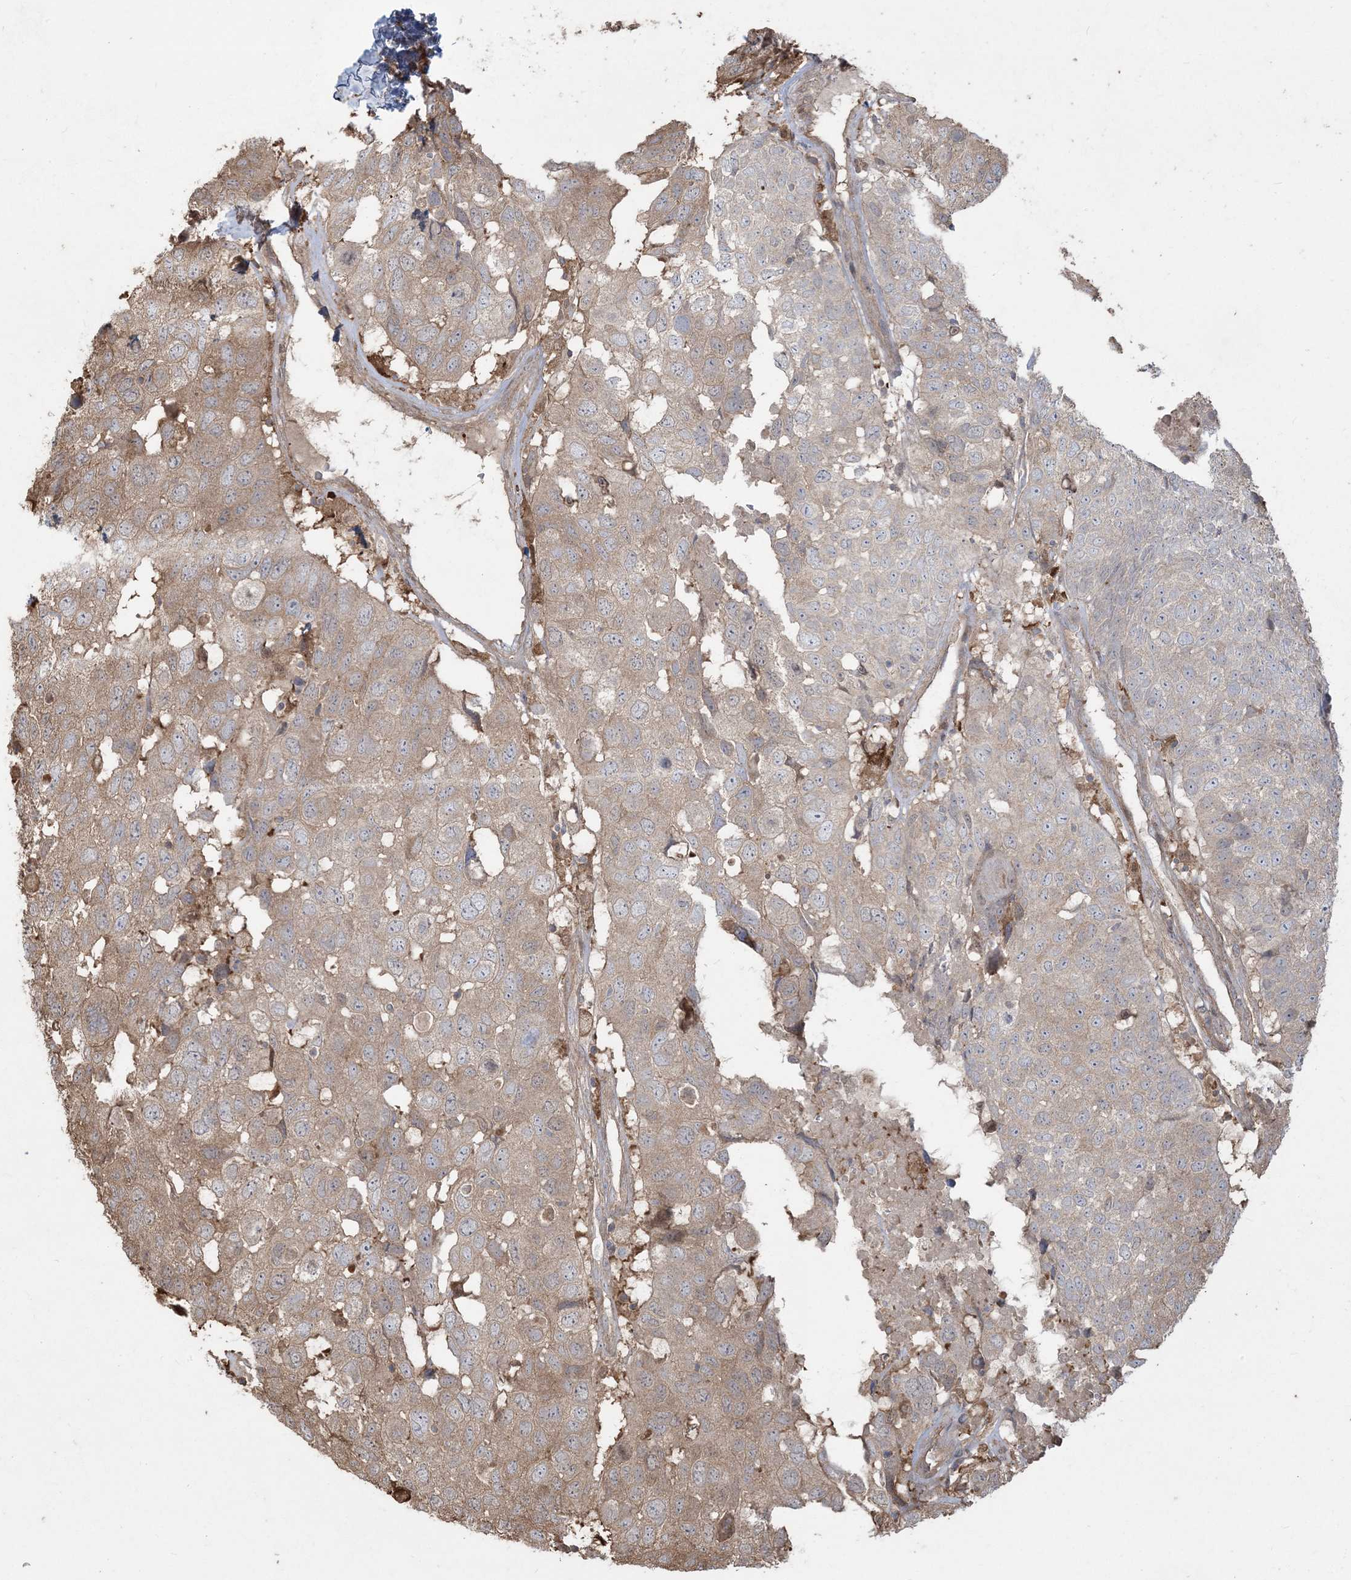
{"staining": {"intensity": "weak", "quantity": ">75%", "location": "cytoplasmic/membranous"}, "tissue": "head and neck cancer", "cell_type": "Tumor cells", "image_type": "cancer", "snomed": [{"axis": "morphology", "description": "Squamous cell carcinoma, NOS"}, {"axis": "topography", "description": "Head-Neck"}], "caption": "IHC (DAB (3,3'-diaminobenzidine)) staining of squamous cell carcinoma (head and neck) displays weak cytoplasmic/membranous protein positivity in approximately >75% of tumor cells.", "gene": "HNMT", "patient": {"sex": "male", "age": 66}}